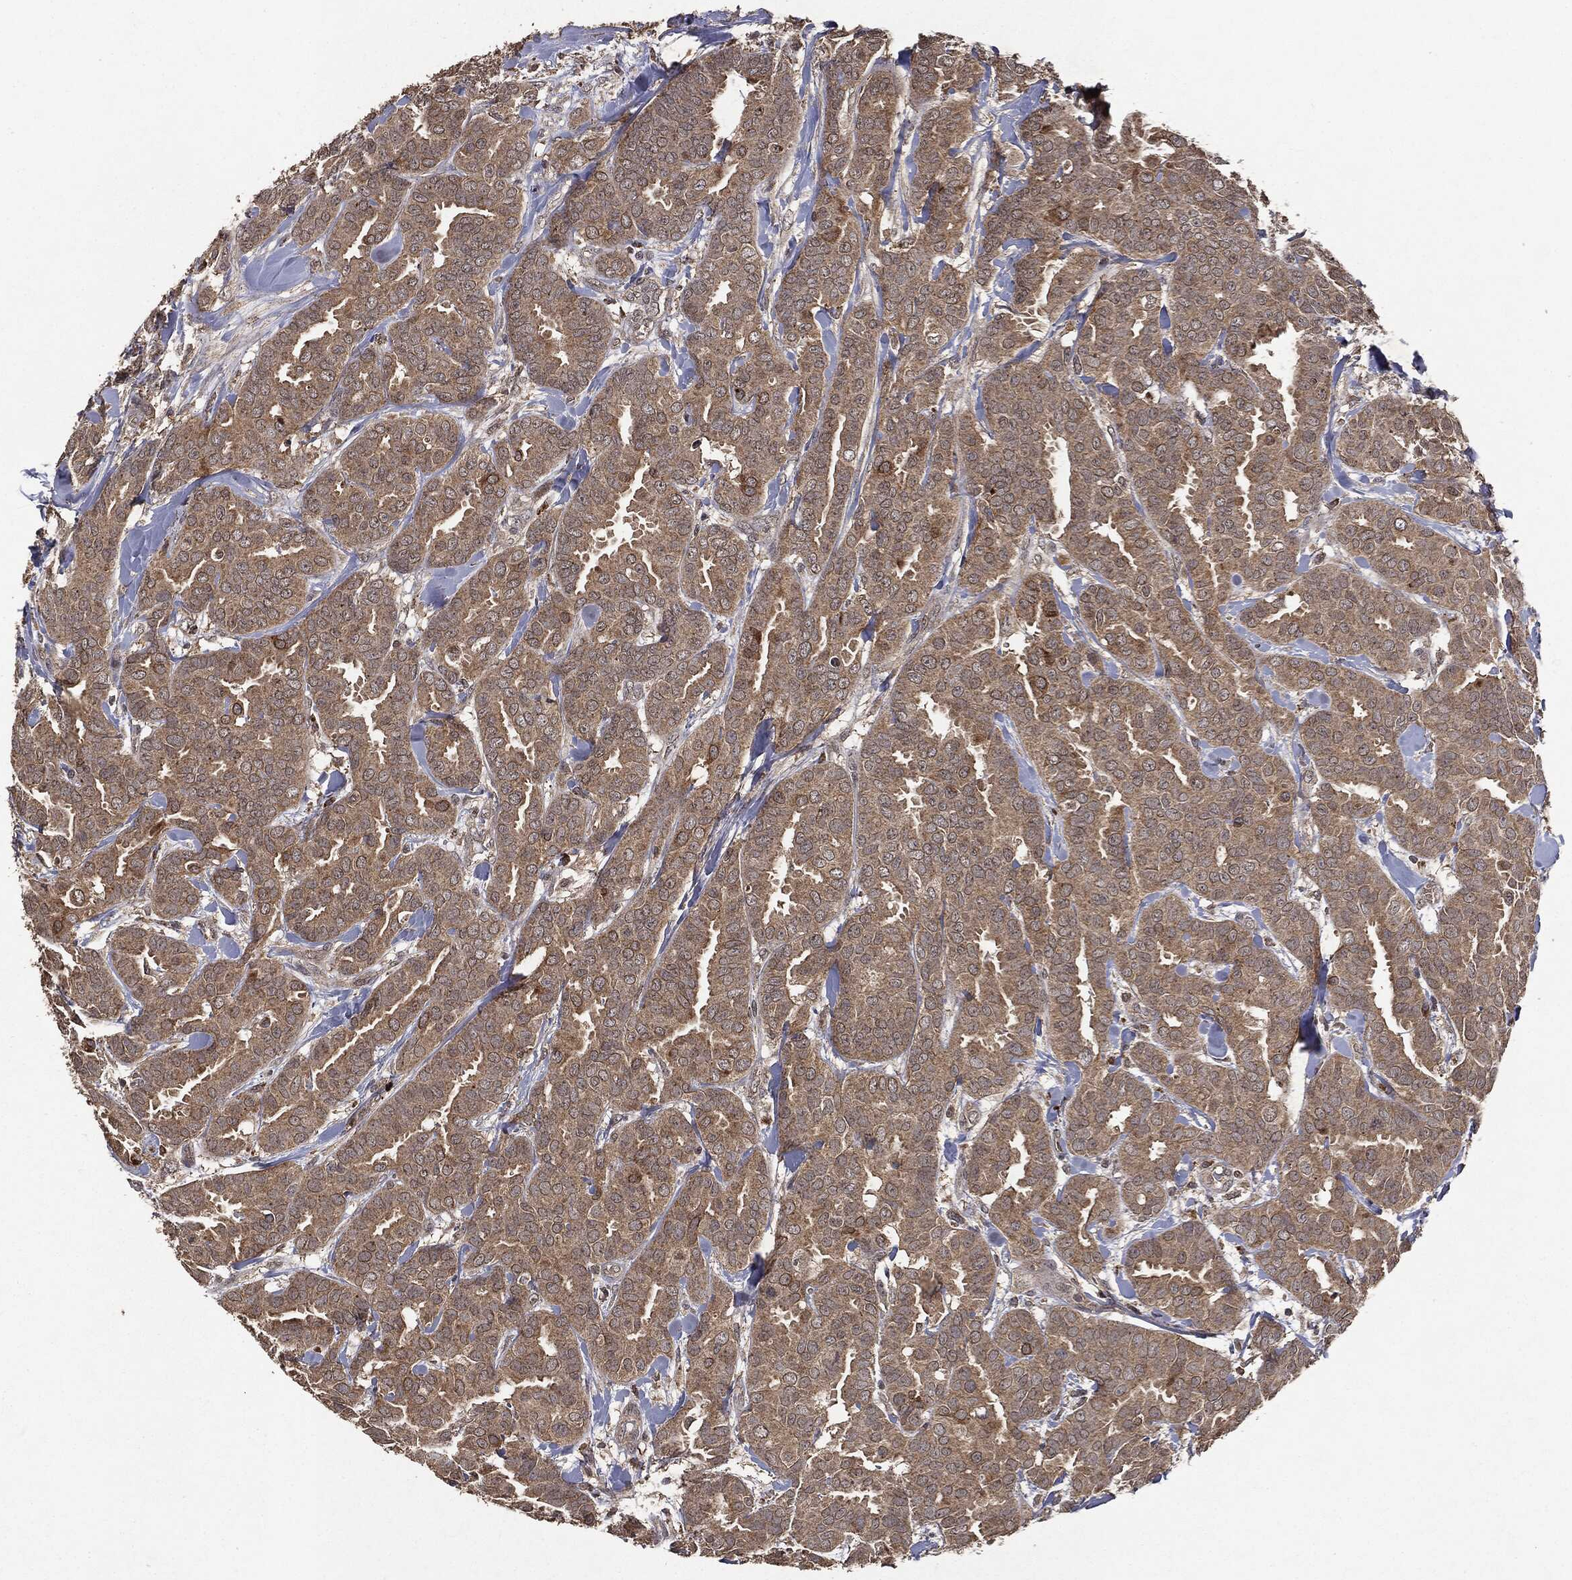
{"staining": {"intensity": "weak", "quantity": ">75%", "location": "cytoplasmic/membranous"}, "tissue": "breast cancer", "cell_type": "Tumor cells", "image_type": "cancer", "snomed": [{"axis": "morphology", "description": "Duct carcinoma"}, {"axis": "topography", "description": "Breast"}], "caption": "Human breast cancer (infiltrating ductal carcinoma) stained for a protein (brown) displays weak cytoplasmic/membranous positive positivity in approximately >75% of tumor cells.", "gene": "MTOR", "patient": {"sex": "female", "age": 45}}